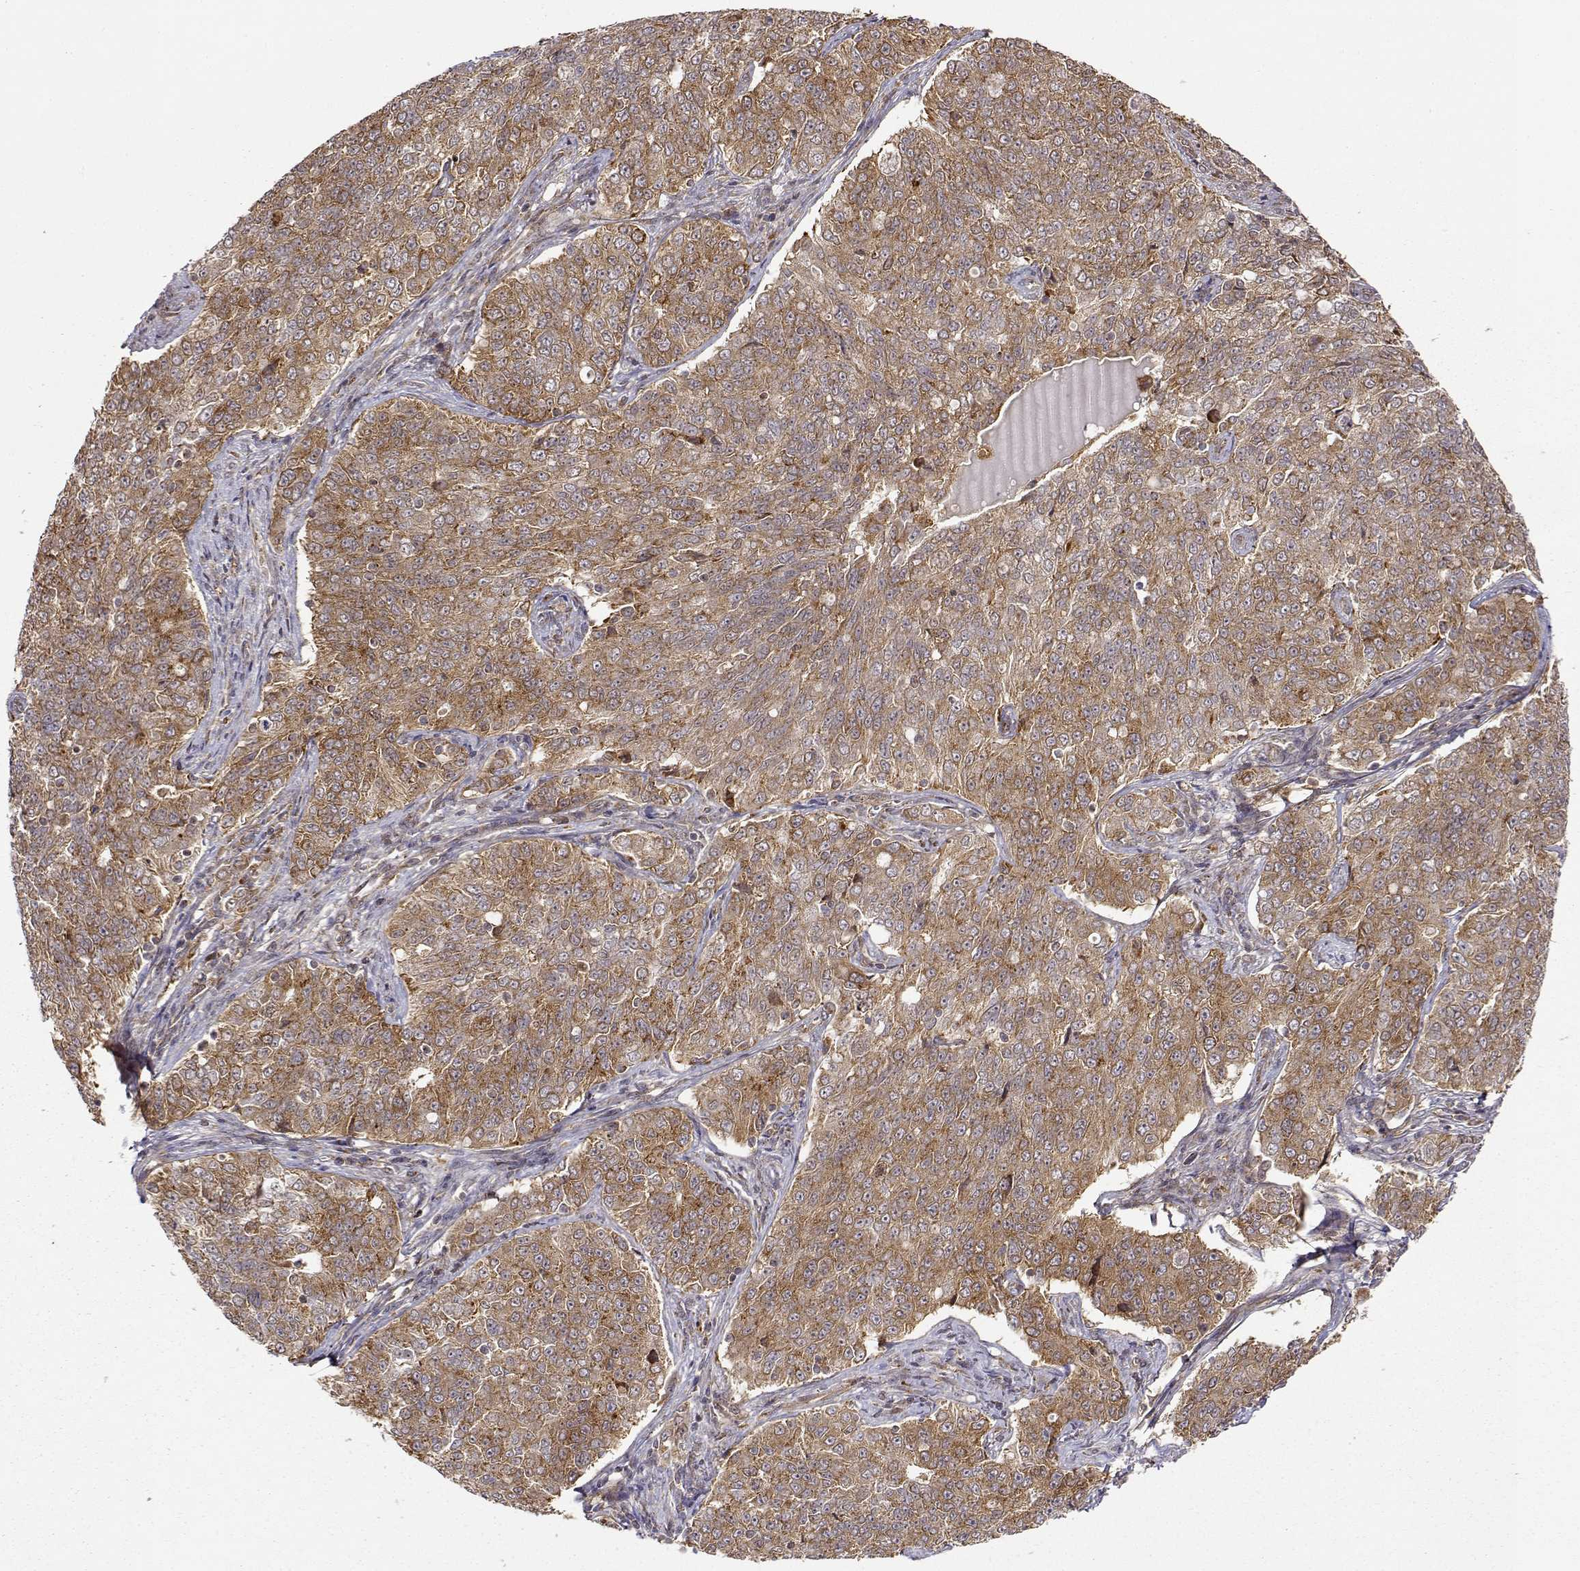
{"staining": {"intensity": "moderate", "quantity": ">75%", "location": "cytoplasmic/membranous"}, "tissue": "endometrial cancer", "cell_type": "Tumor cells", "image_type": "cancer", "snomed": [{"axis": "morphology", "description": "Adenocarcinoma, NOS"}, {"axis": "topography", "description": "Endometrium"}], "caption": "Adenocarcinoma (endometrial) stained for a protein demonstrates moderate cytoplasmic/membranous positivity in tumor cells.", "gene": "RNF13", "patient": {"sex": "female", "age": 43}}